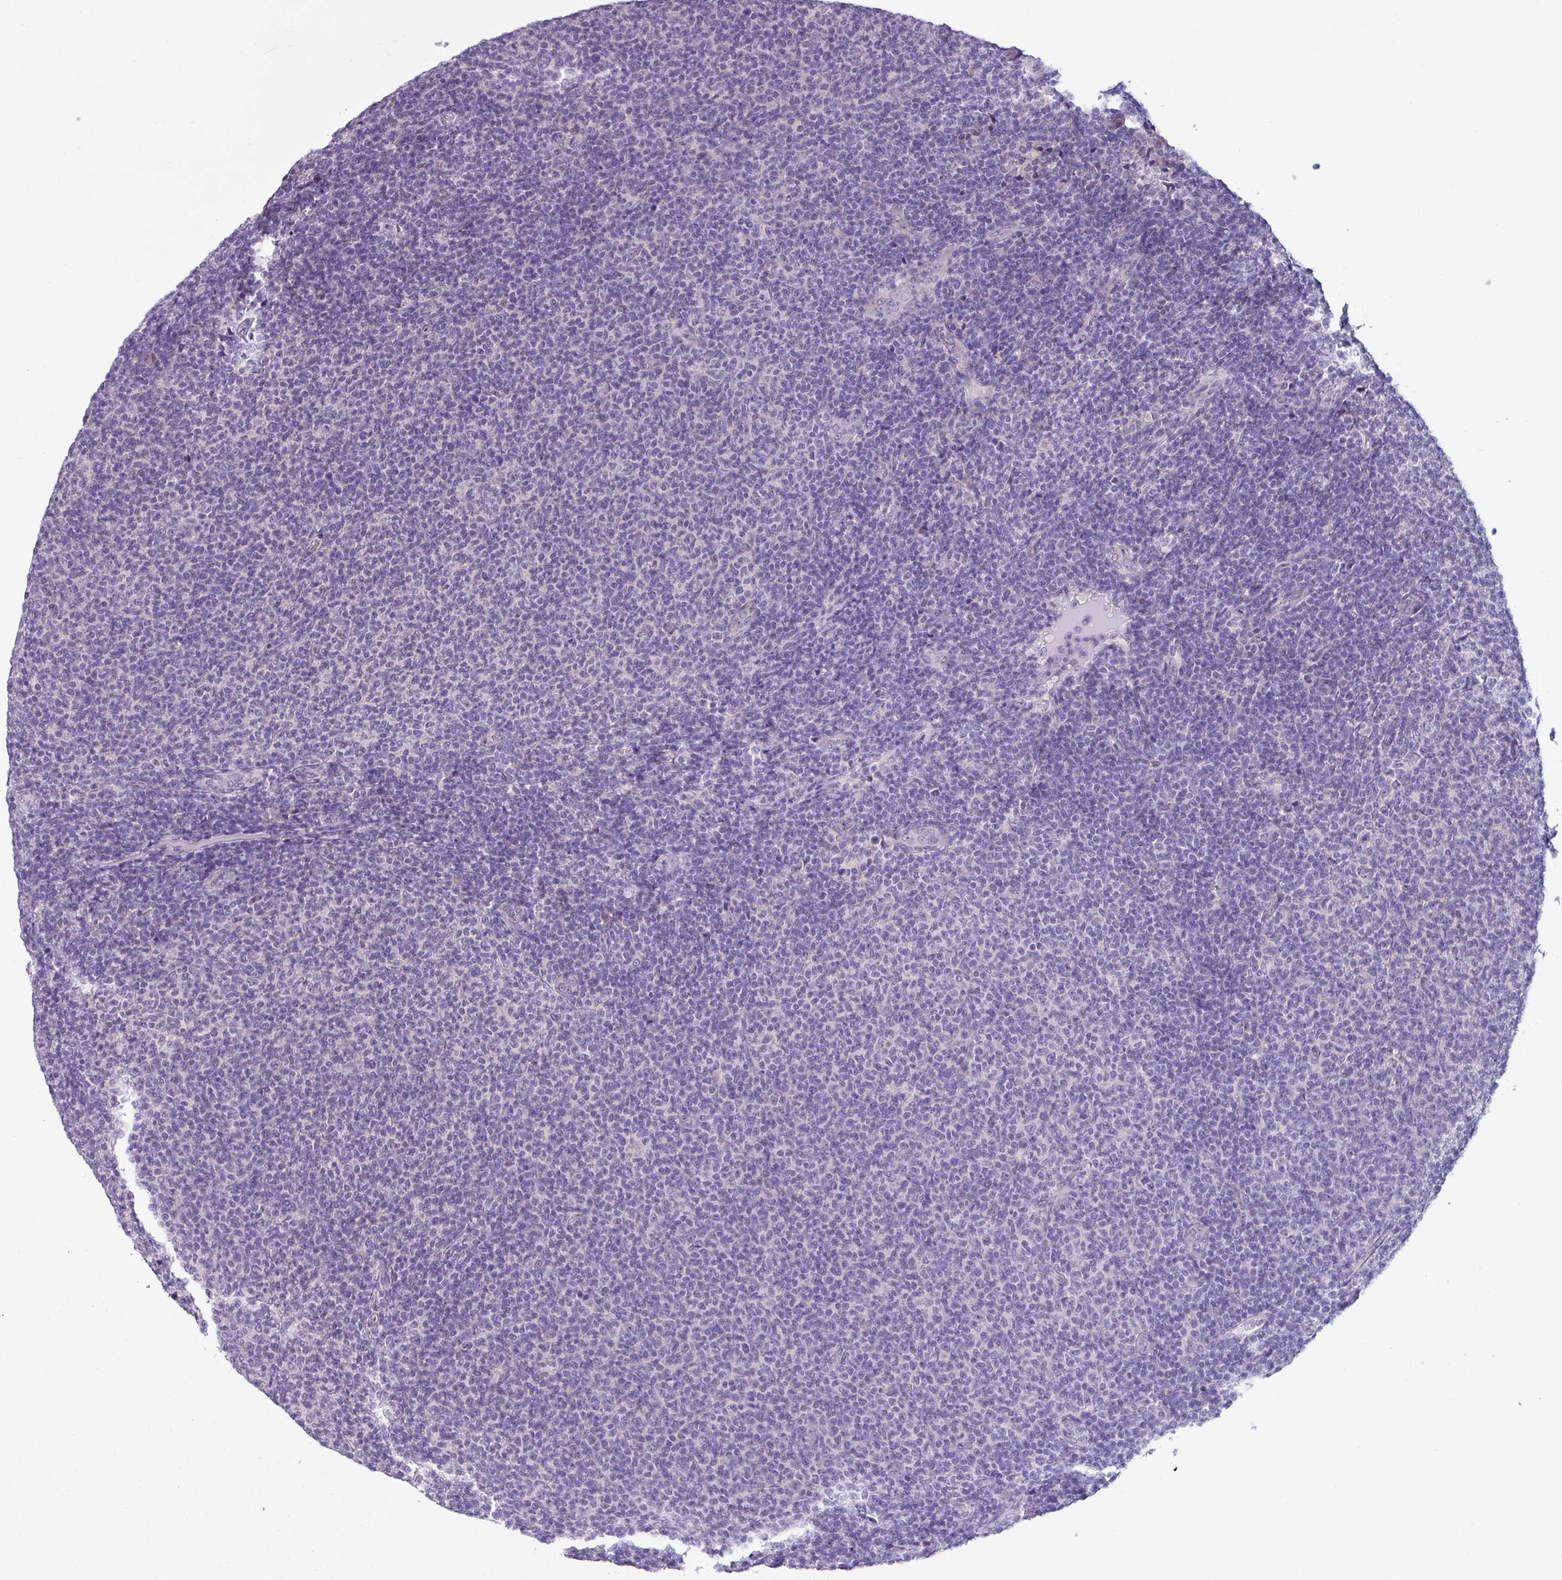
{"staining": {"intensity": "negative", "quantity": "none", "location": "none"}, "tissue": "lymphoma", "cell_type": "Tumor cells", "image_type": "cancer", "snomed": [{"axis": "morphology", "description": "Malignant lymphoma, non-Hodgkin's type, Low grade"}, {"axis": "topography", "description": "Lymph node"}], "caption": "Immunohistochemistry (IHC) micrograph of neoplastic tissue: lymphoma stained with DAB shows no significant protein positivity in tumor cells.", "gene": "C20orf27", "patient": {"sex": "male", "age": 66}}